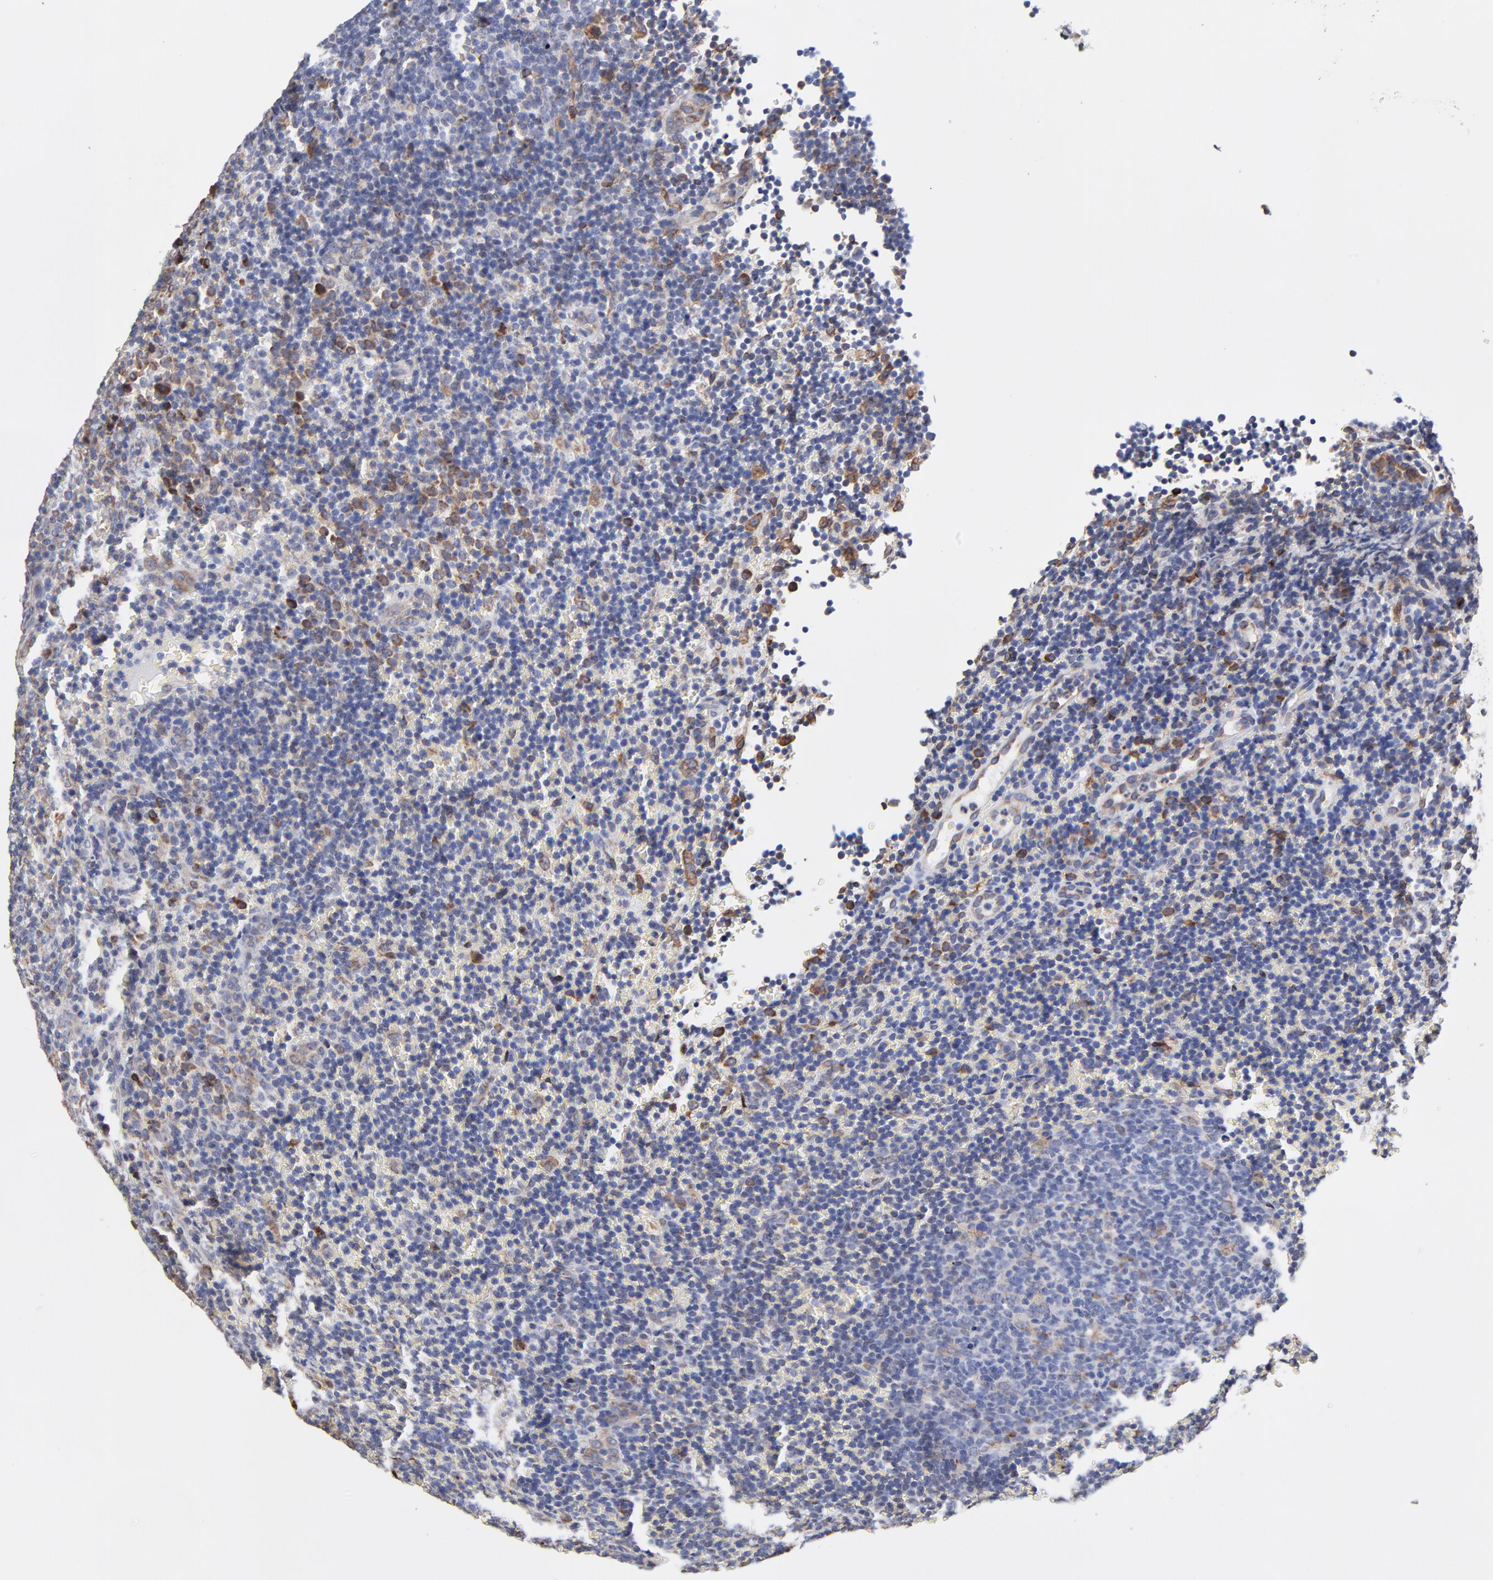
{"staining": {"intensity": "strong", "quantity": "<25%", "location": "cytoplasmic/membranous"}, "tissue": "lymphoma", "cell_type": "Tumor cells", "image_type": "cancer", "snomed": [{"axis": "morphology", "description": "Malignant lymphoma, non-Hodgkin's type, Low grade"}, {"axis": "topography", "description": "Lymph node"}], "caption": "Malignant lymphoma, non-Hodgkin's type (low-grade) was stained to show a protein in brown. There is medium levels of strong cytoplasmic/membranous staining in about <25% of tumor cells.", "gene": "LMAN1", "patient": {"sex": "male", "age": 74}}